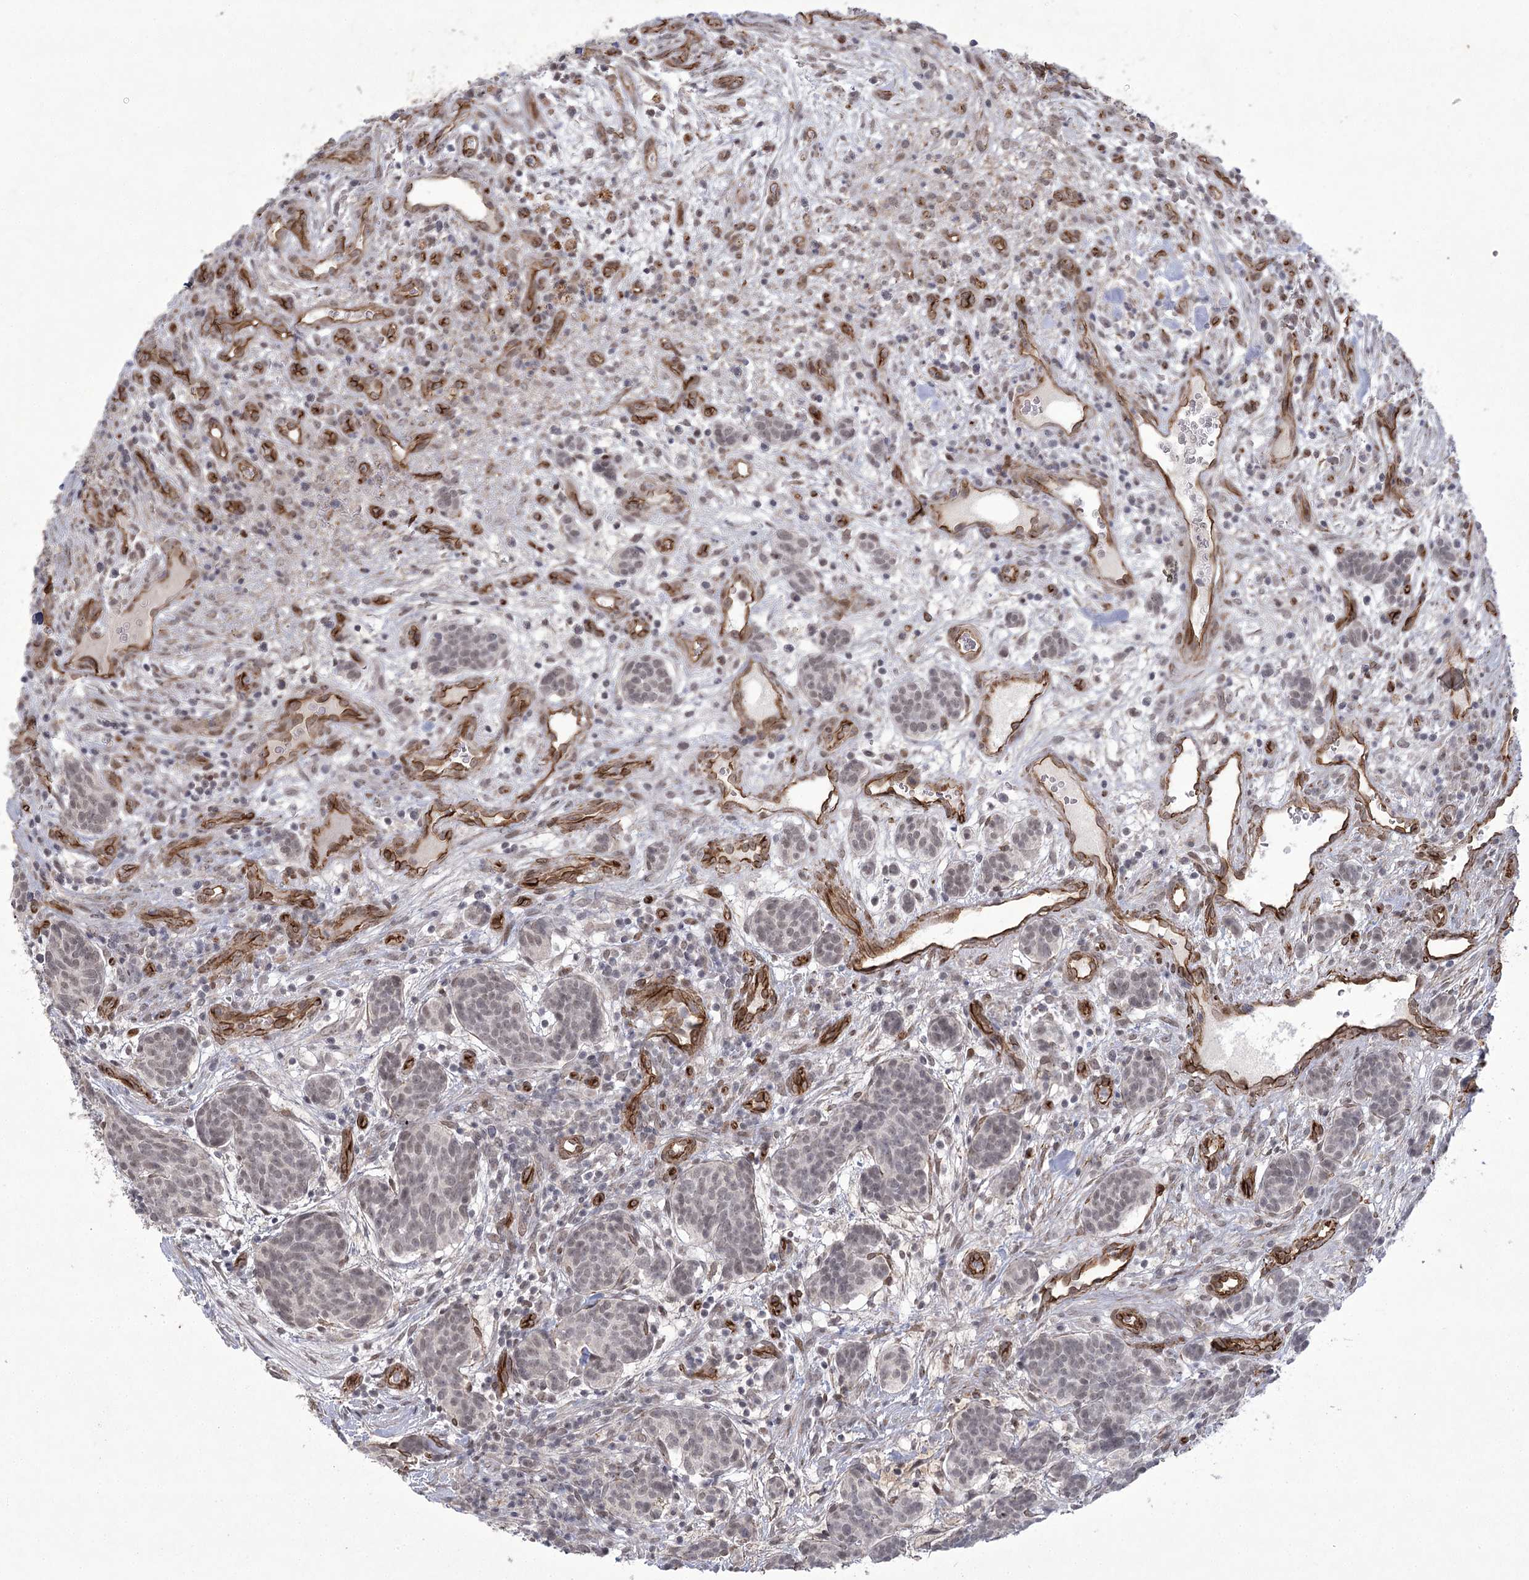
{"staining": {"intensity": "weak", "quantity": "25%-75%", "location": "nuclear"}, "tissue": "carcinoid", "cell_type": "Tumor cells", "image_type": "cancer", "snomed": [{"axis": "morphology", "description": "Carcinoid, malignant, NOS"}, {"axis": "topography", "description": "Lung"}], "caption": "A photomicrograph of malignant carcinoid stained for a protein exhibits weak nuclear brown staining in tumor cells. (DAB (3,3'-diaminobenzidine) IHC, brown staining for protein, blue staining for nuclei).", "gene": "AMTN", "patient": {"sex": "female", "age": 46}}